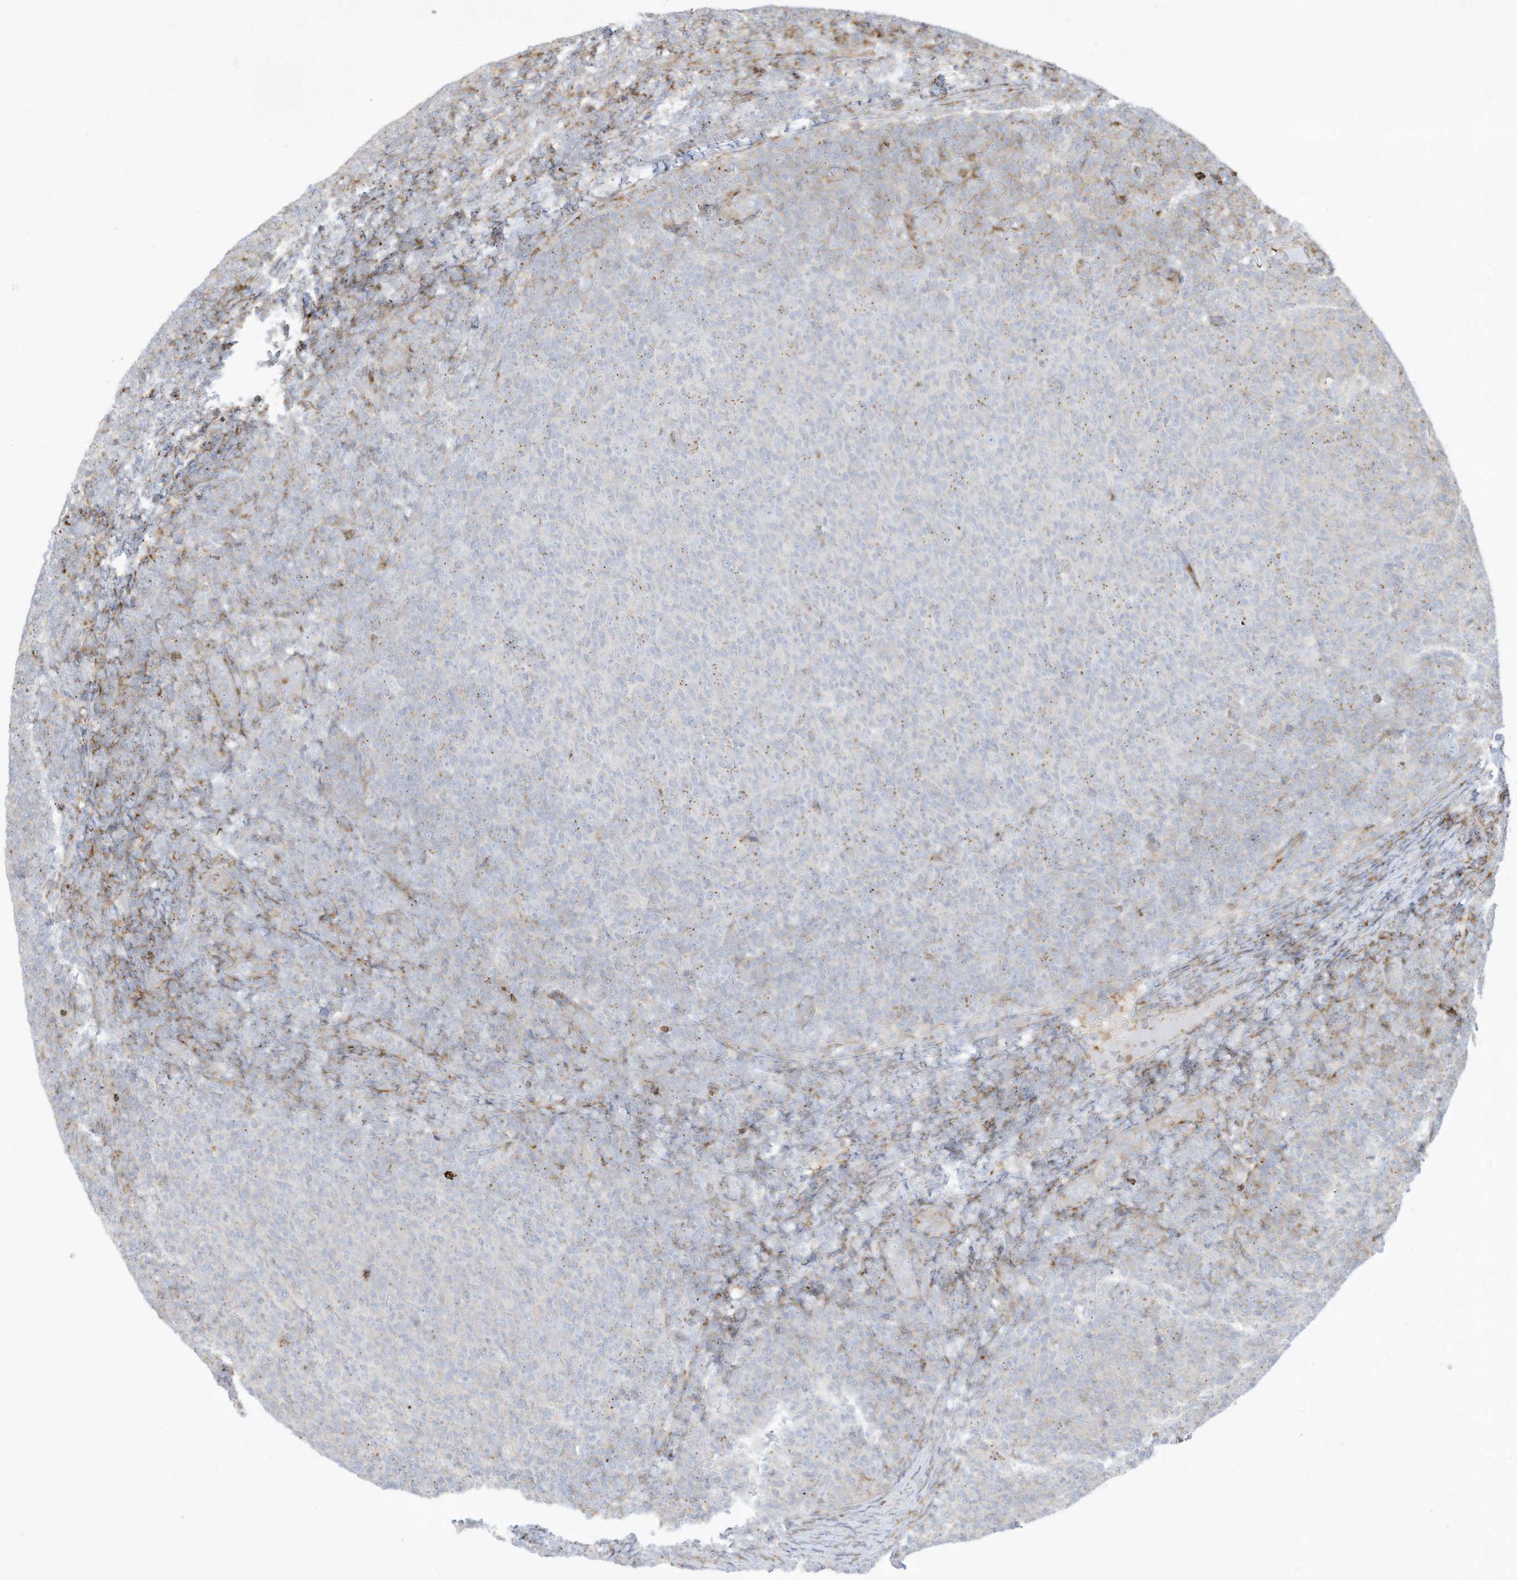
{"staining": {"intensity": "negative", "quantity": "none", "location": "none"}, "tissue": "lymphoma", "cell_type": "Tumor cells", "image_type": "cancer", "snomed": [{"axis": "morphology", "description": "Malignant lymphoma, non-Hodgkin's type, Low grade"}, {"axis": "topography", "description": "Lymph node"}], "caption": "Immunohistochemical staining of human malignant lymphoma, non-Hodgkin's type (low-grade) displays no significant expression in tumor cells.", "gene": "THNSL2", "patient": {"sex": "male", "age": 66}}